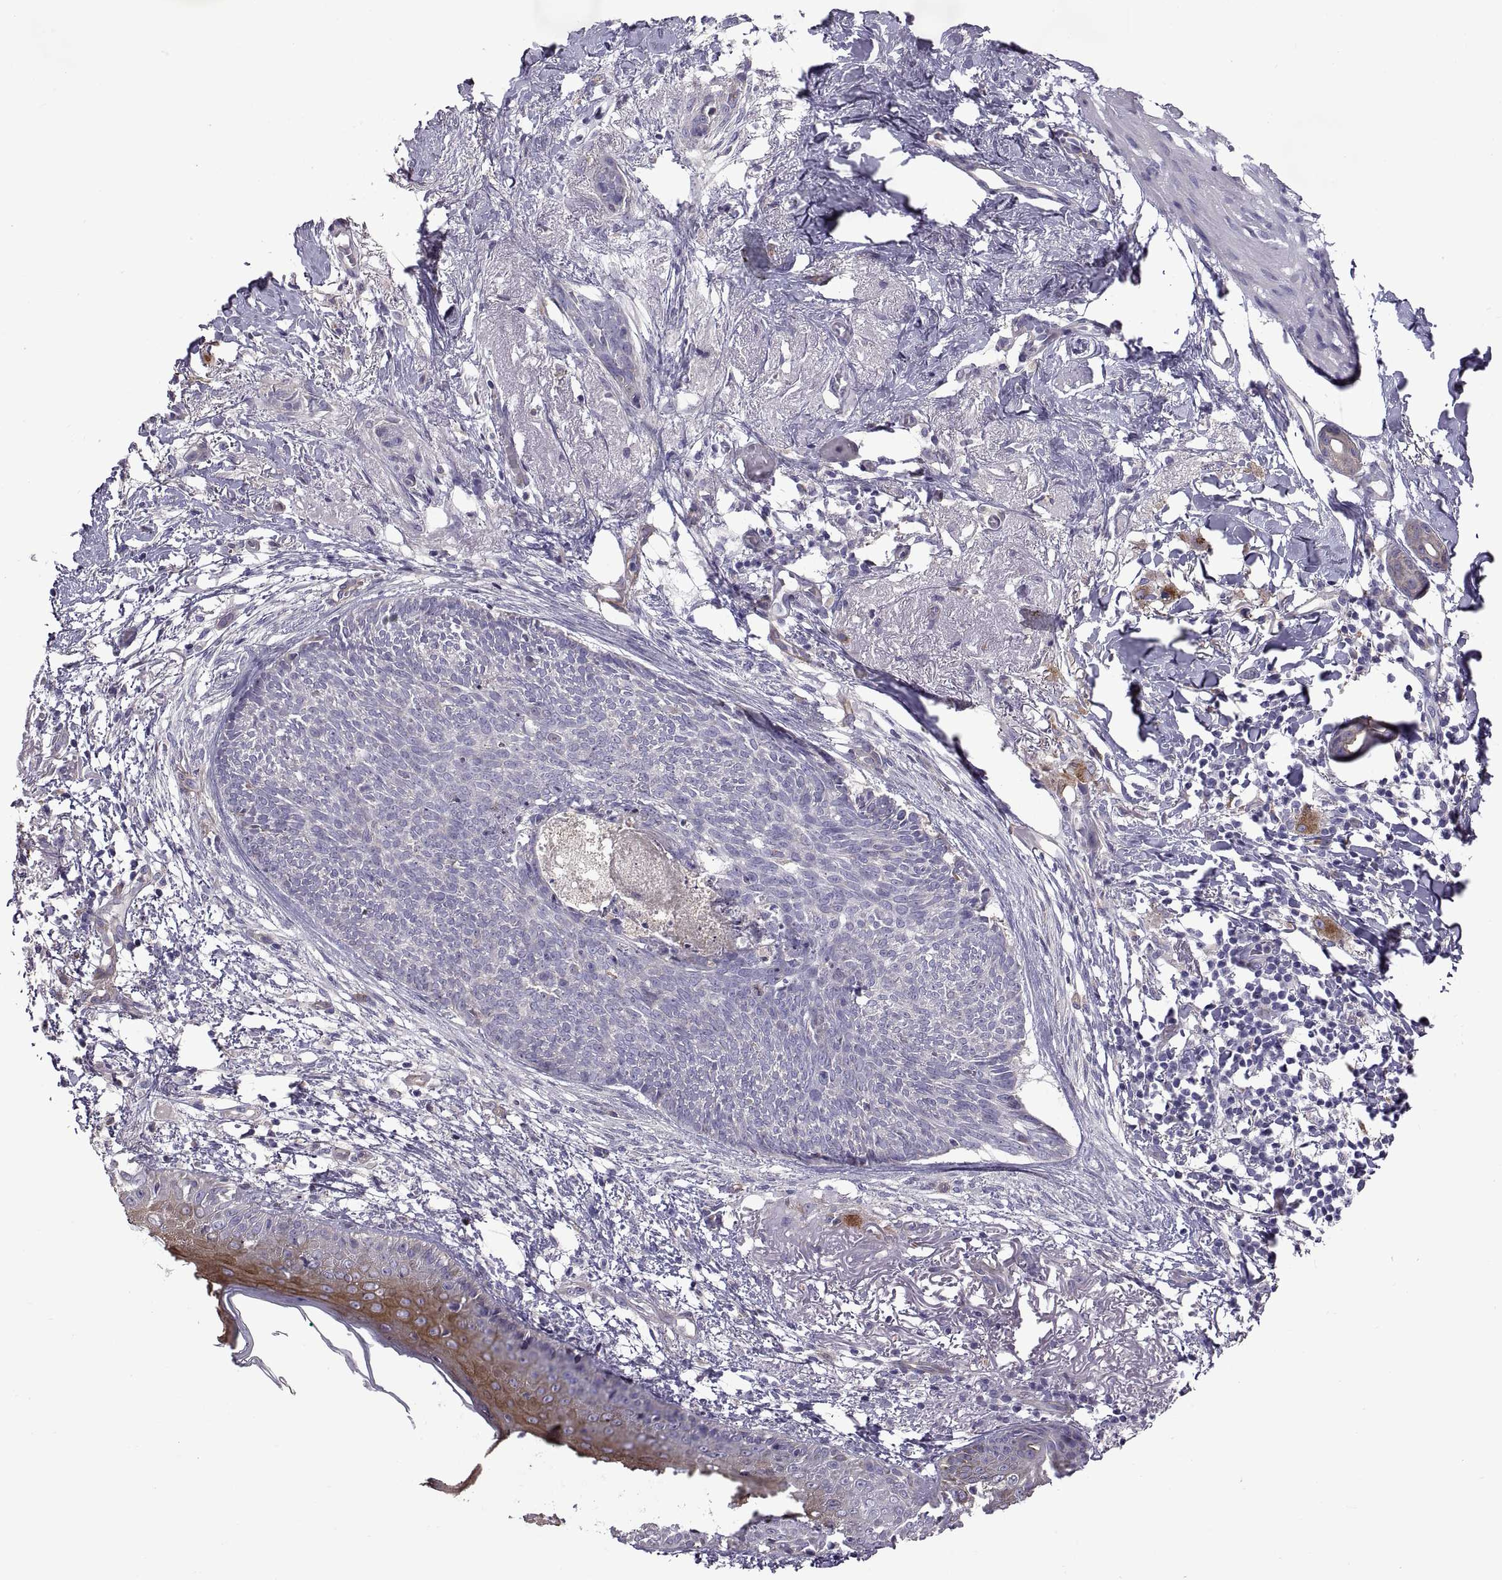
{"staining": {"intensity": "negative", "quantity": "none", "location": "none"}, "tissue": "skin cancer", "cell_type": "Tumor cells", "image_type": "cancer", "snomed": [{"axis": "morphology", "description": "Normal tissue, NOS"}, {"axis": "morphology", "description": "Basal cell carcinoma"}, {"axis": "topography", "description": "Skin"}], "caption": "DAB immunohistochemical staining of human skin basal cell carcinoma demonstrates no significant expression in tumor cells.", "gene": "ARSL", "patient": {"sex": "male", "age": 84}}